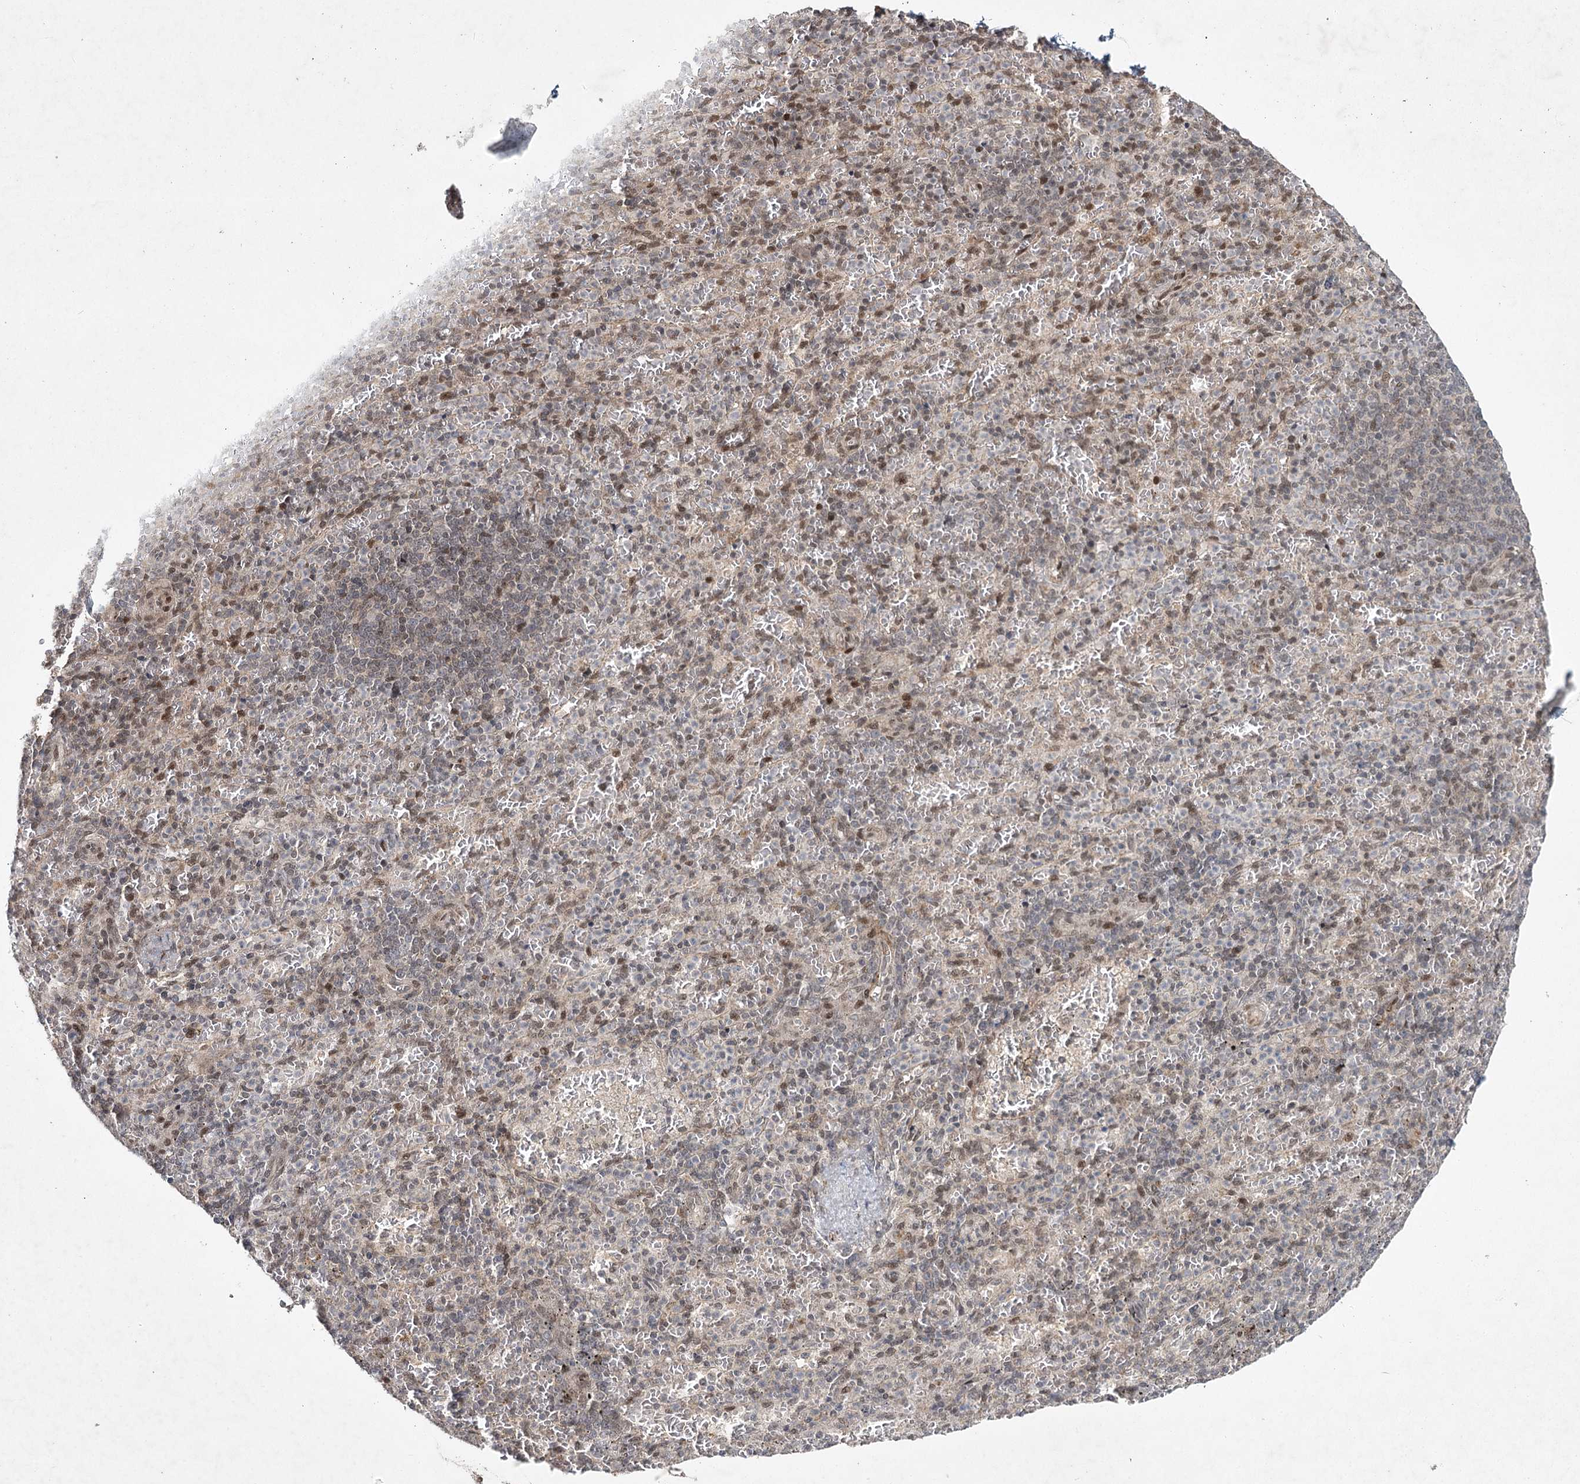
{"staining": {"intensity": "moderate", "quantity": "<25%", "location": "nuclear"}, "tissue": "spleen", "cell_type": "Cells in red pulp", "image_type": "normal", "snomed": [{"axis": "morphology", "description": "Normal tissue, NOS"}, {"axis": "topography", "description": "Spleen"}], "caption": "Normal spleen shows moderate nuclear staining in approximately <25% of cells in red pulp, visualized by immunohistochemistry. The staining was performed using DAB to visualize the protein expression in brown, while the nuclei were stained in blue with hematoxylin (Magnification: 20x).", "gene": "DCUN1D4", "patient": {"sex": "female", "age": 74}}